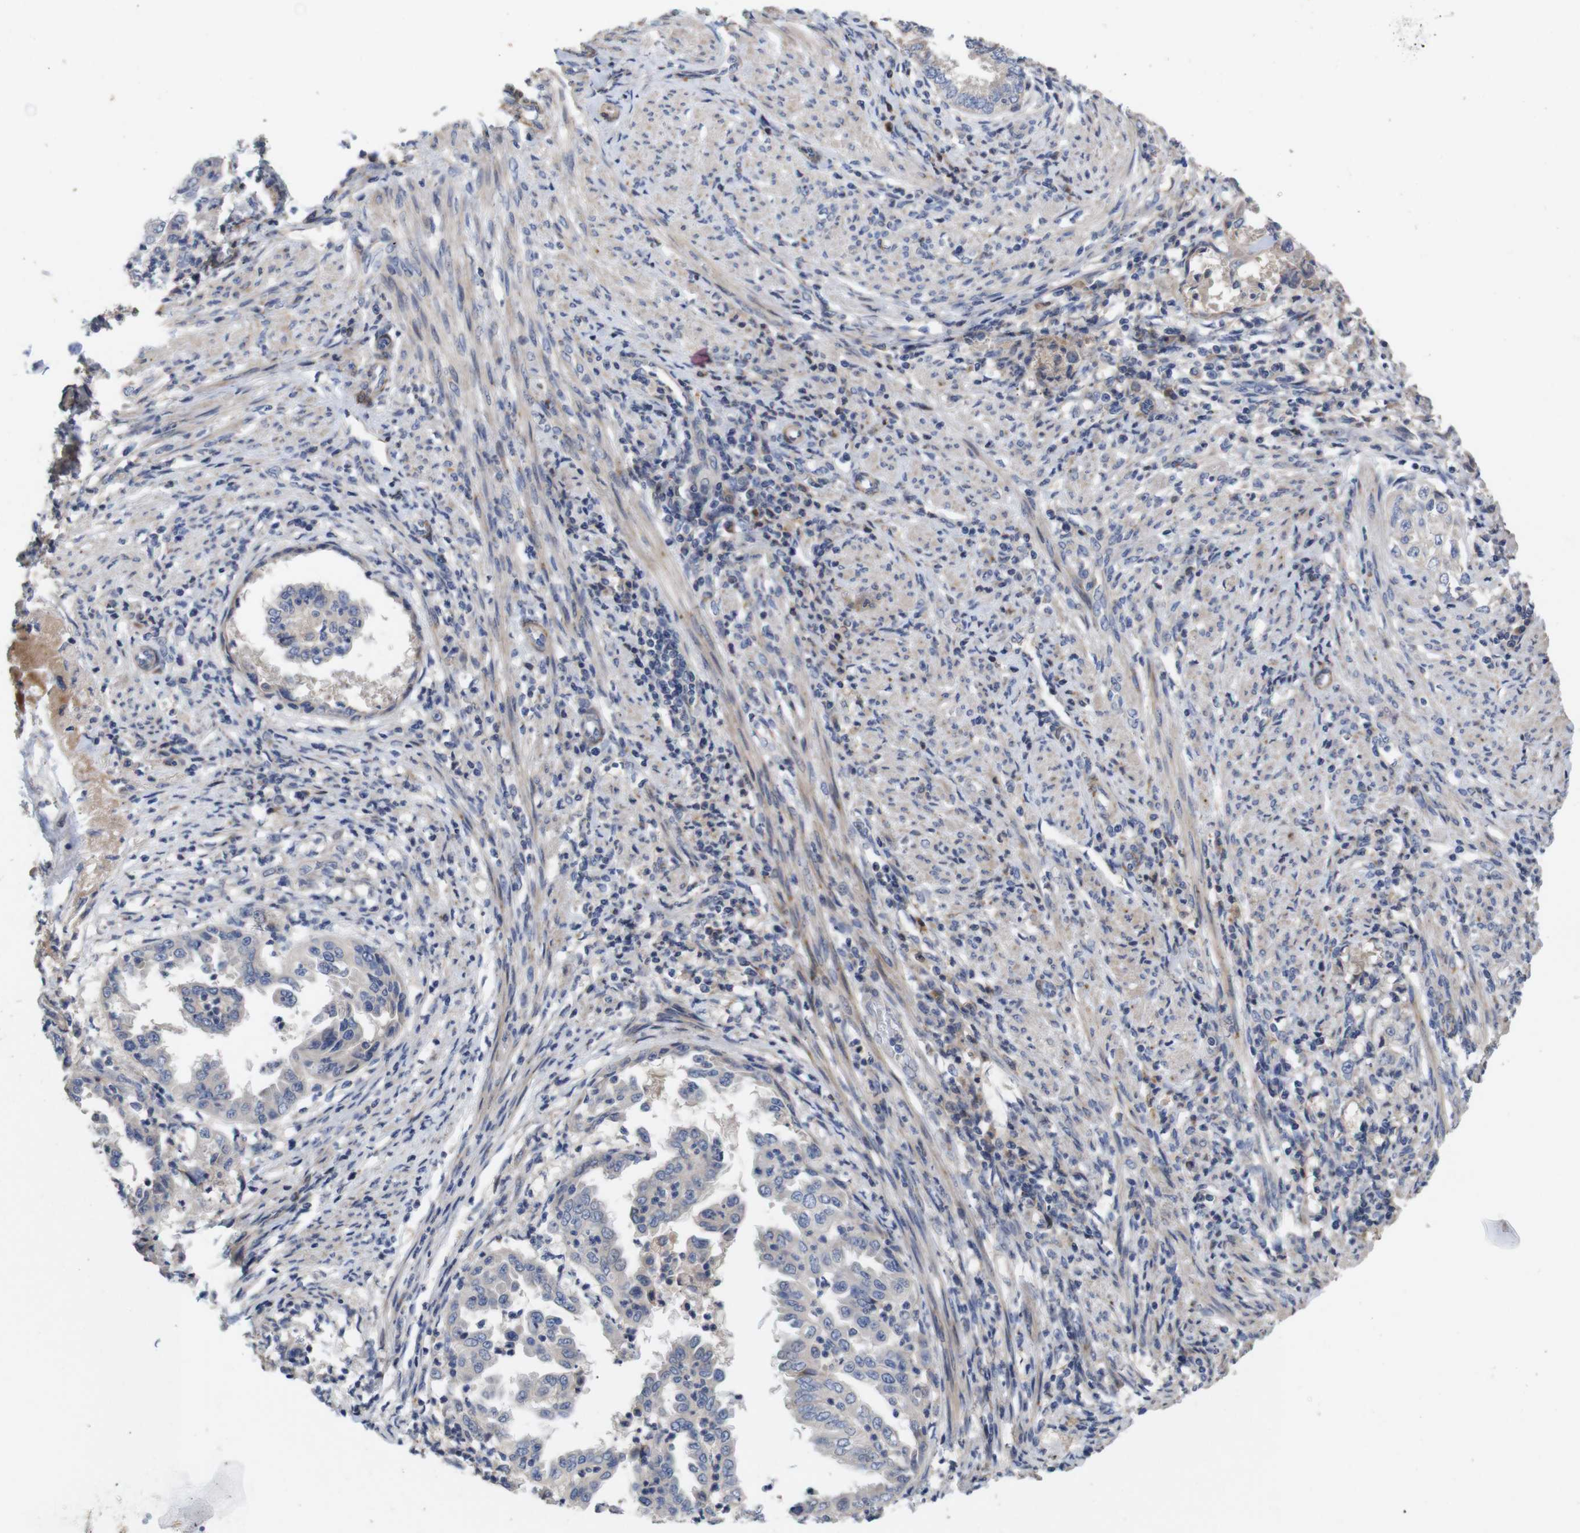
{"staining": {"intensity": "negative", "quantity": "none", "location": "none"}, "tissue": "endometrial cancer", "cell_type": "Tumor cells", "image_type": "cancer", "snomed": [{"axis": "morphology", "description": "Adenocarcinoma, NOS"}, {"axis": "topography", "description": "Endometrium"}], "caption": "Tumor cells show no significant protein expression in endometrial cancer. Brightfield microscopy of IHC stained with DAB (brown) and hematoxylin (blue), captured at high magnification.", "gene": "SPRY3", "patient": {"sex": "female", "age": 85}}